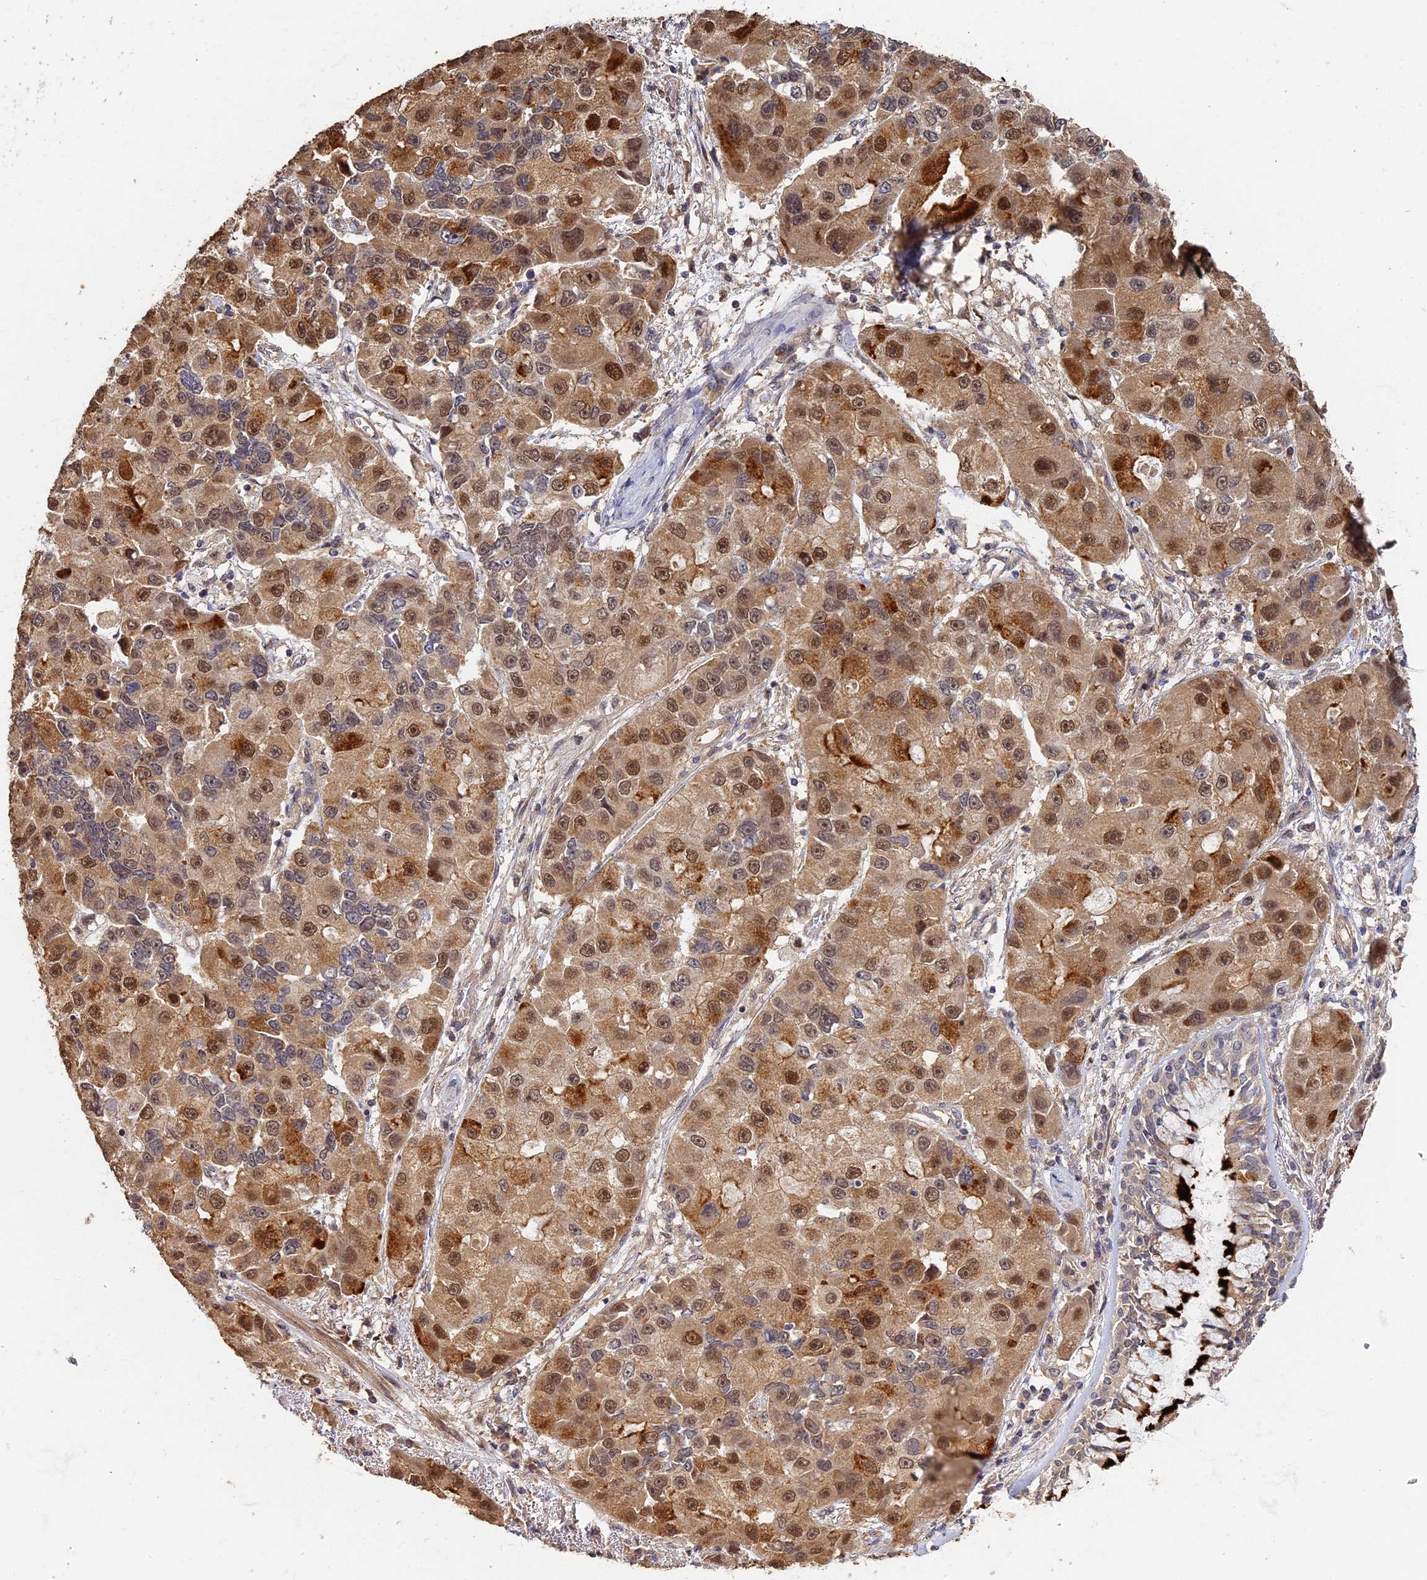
{"staining": {"intensity": "moderate", "quantity": ">75%", "location": "cytoplasmic/membranous,nuclear"}, "tissue": "lung cancer", "cell_type": "Tumor cells", "image_type": "cancer", "snomed": [{"axis": "morphology", "description": "Adenocarcinoma, NOS"}, {"axis": "topography", "description": "Lung"}], "caption": "Lung adenocarcinoma stained with DAB (3,3'-diaminobenzidine) immunohistochemistry shows medium levels of moderate cytoplasmic/membranous and nuclear staining in approximately >75% of tumor cells.", "gene": "RSPH3", "patient": {"sex": "female", "age": 54}}